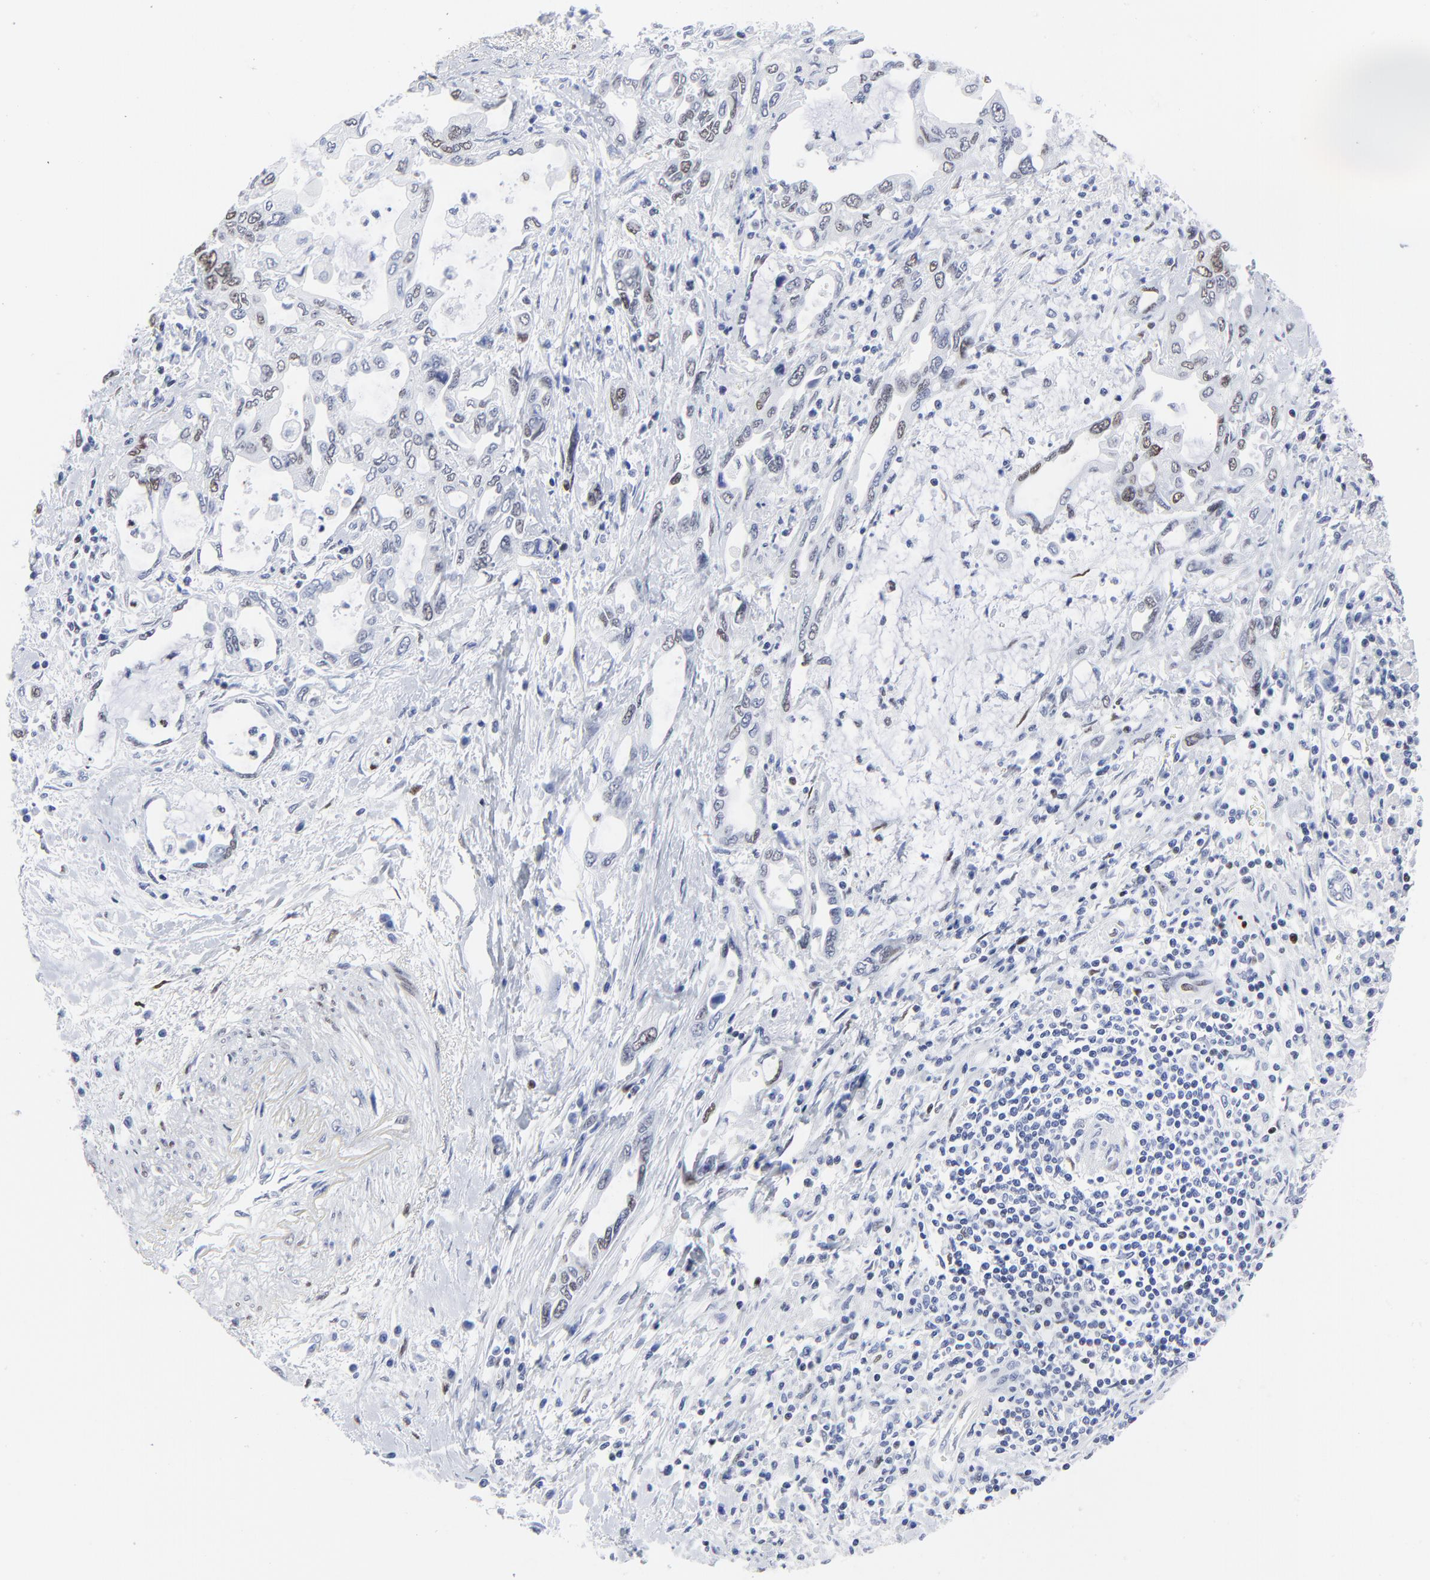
{"staining": {"intensity": "weak", "quantity": "<25%", "location": "nuclear"}, "tissue": "pancreatic cancer", "cell_type": "Tumor cells", "image_type": "cancer", "snomed": [{"axis": "morphology", "description": "Adenocarcinoma, NOS"}, {"axis": "topography", "description": "Pancreas"}], "caption": "DAB immunohistochemical staining of human pancreatic adenocarcinoma reveals no significant positivity in tumor cells.", "gene": "JUN", "patient": {"sex": "female", "age": 57}}